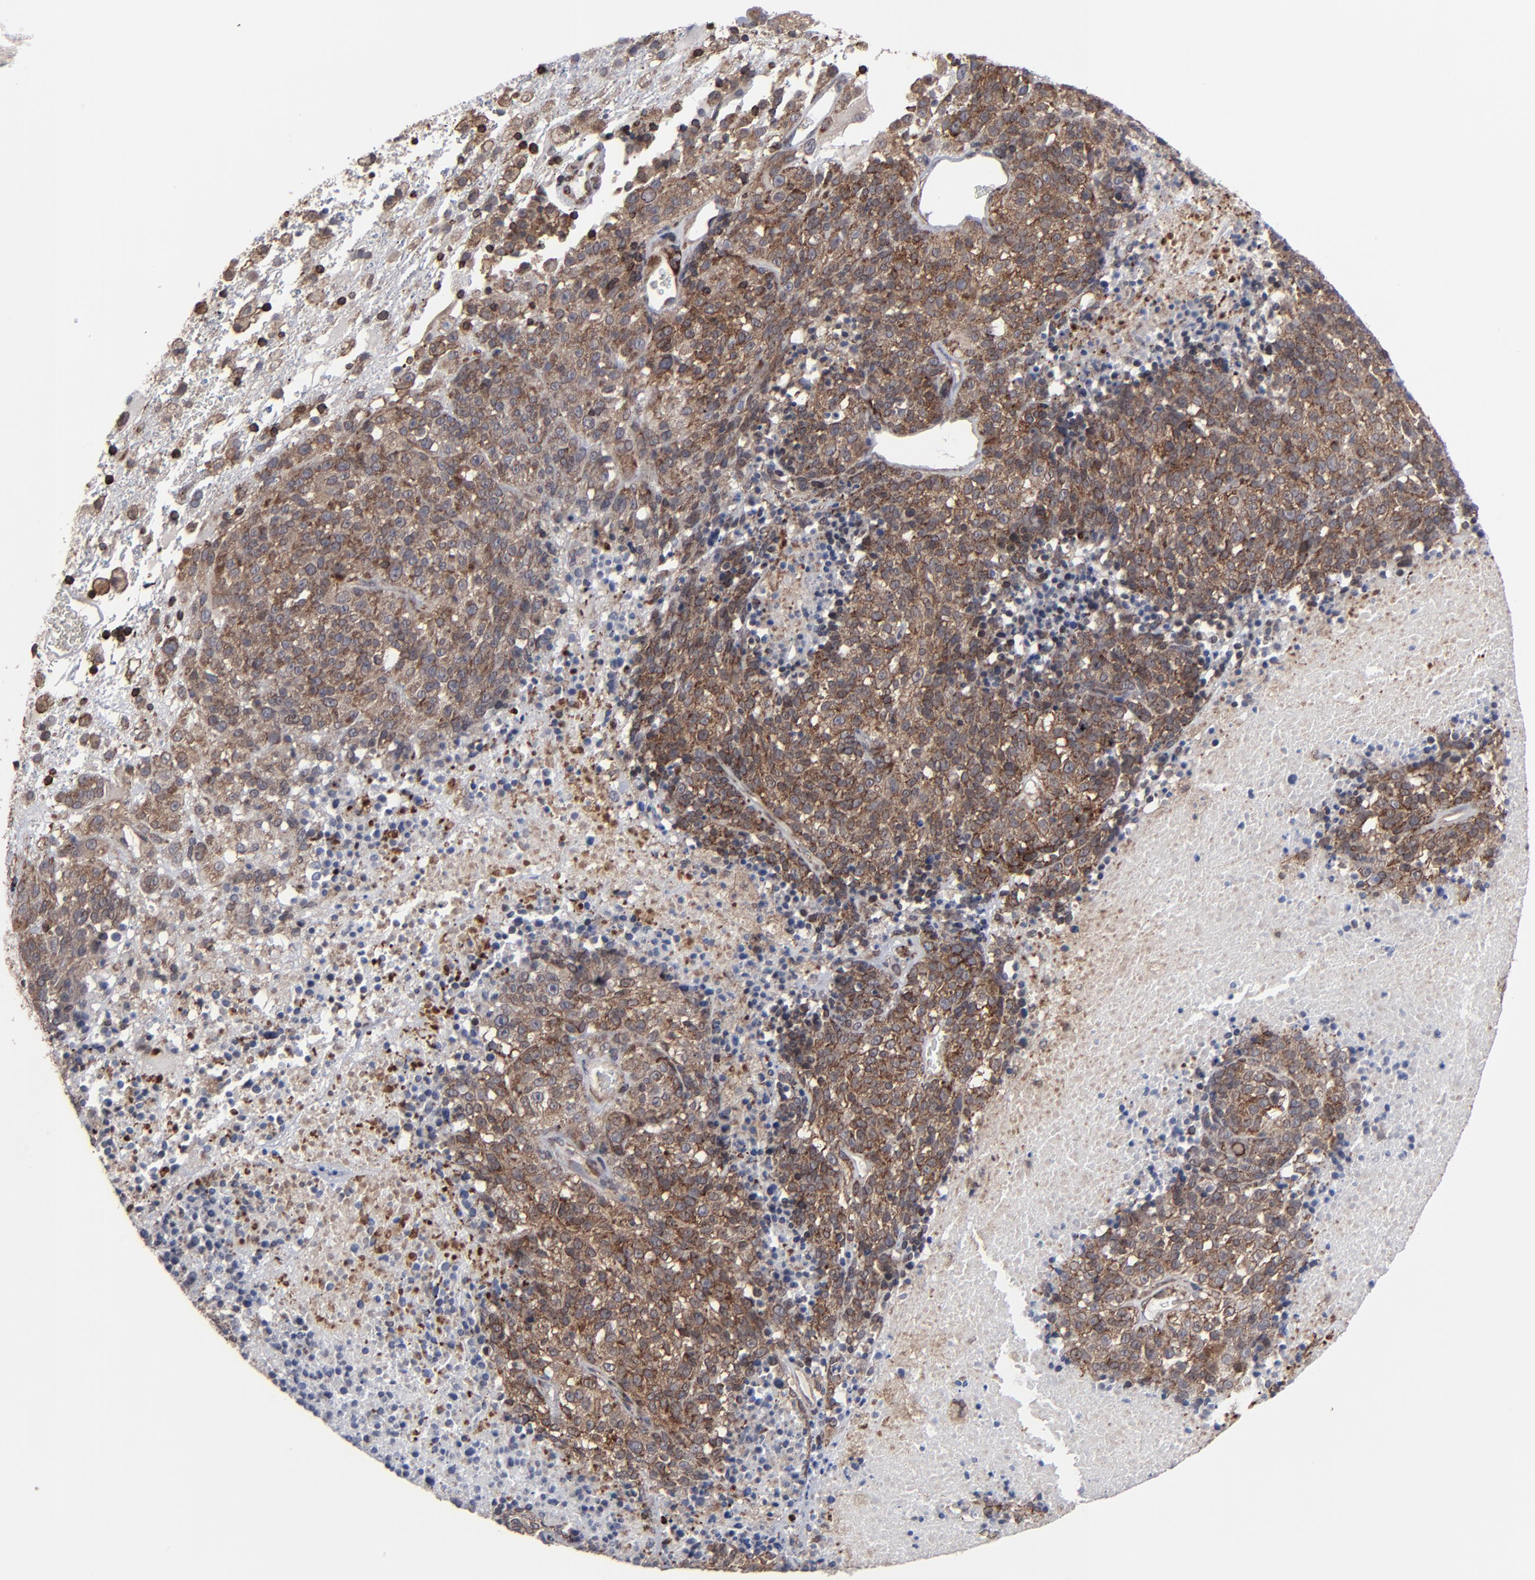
{"staining": {"intensity": "moderate", "quantity": ">75%", "location": "cytoplasmic/membranous,nuclear"}, "tissue": "melanoma", "cell_type": "Tumor cells", "image_type": "cancer", "snomed": [{"axis": "morphology", "description": "Malignant melanoma, Metastatic site"}, {"axis": "topography", "description": "Cerebral cortex"}], "caption": "IHC of melanoma exhibits medium levels of moderate cytoplasmic/membranous and nuclear staining in approximately >75% of tumor cells.", "gene": "KIAA2026", "patient": {"sex": "female", "age": 52}}